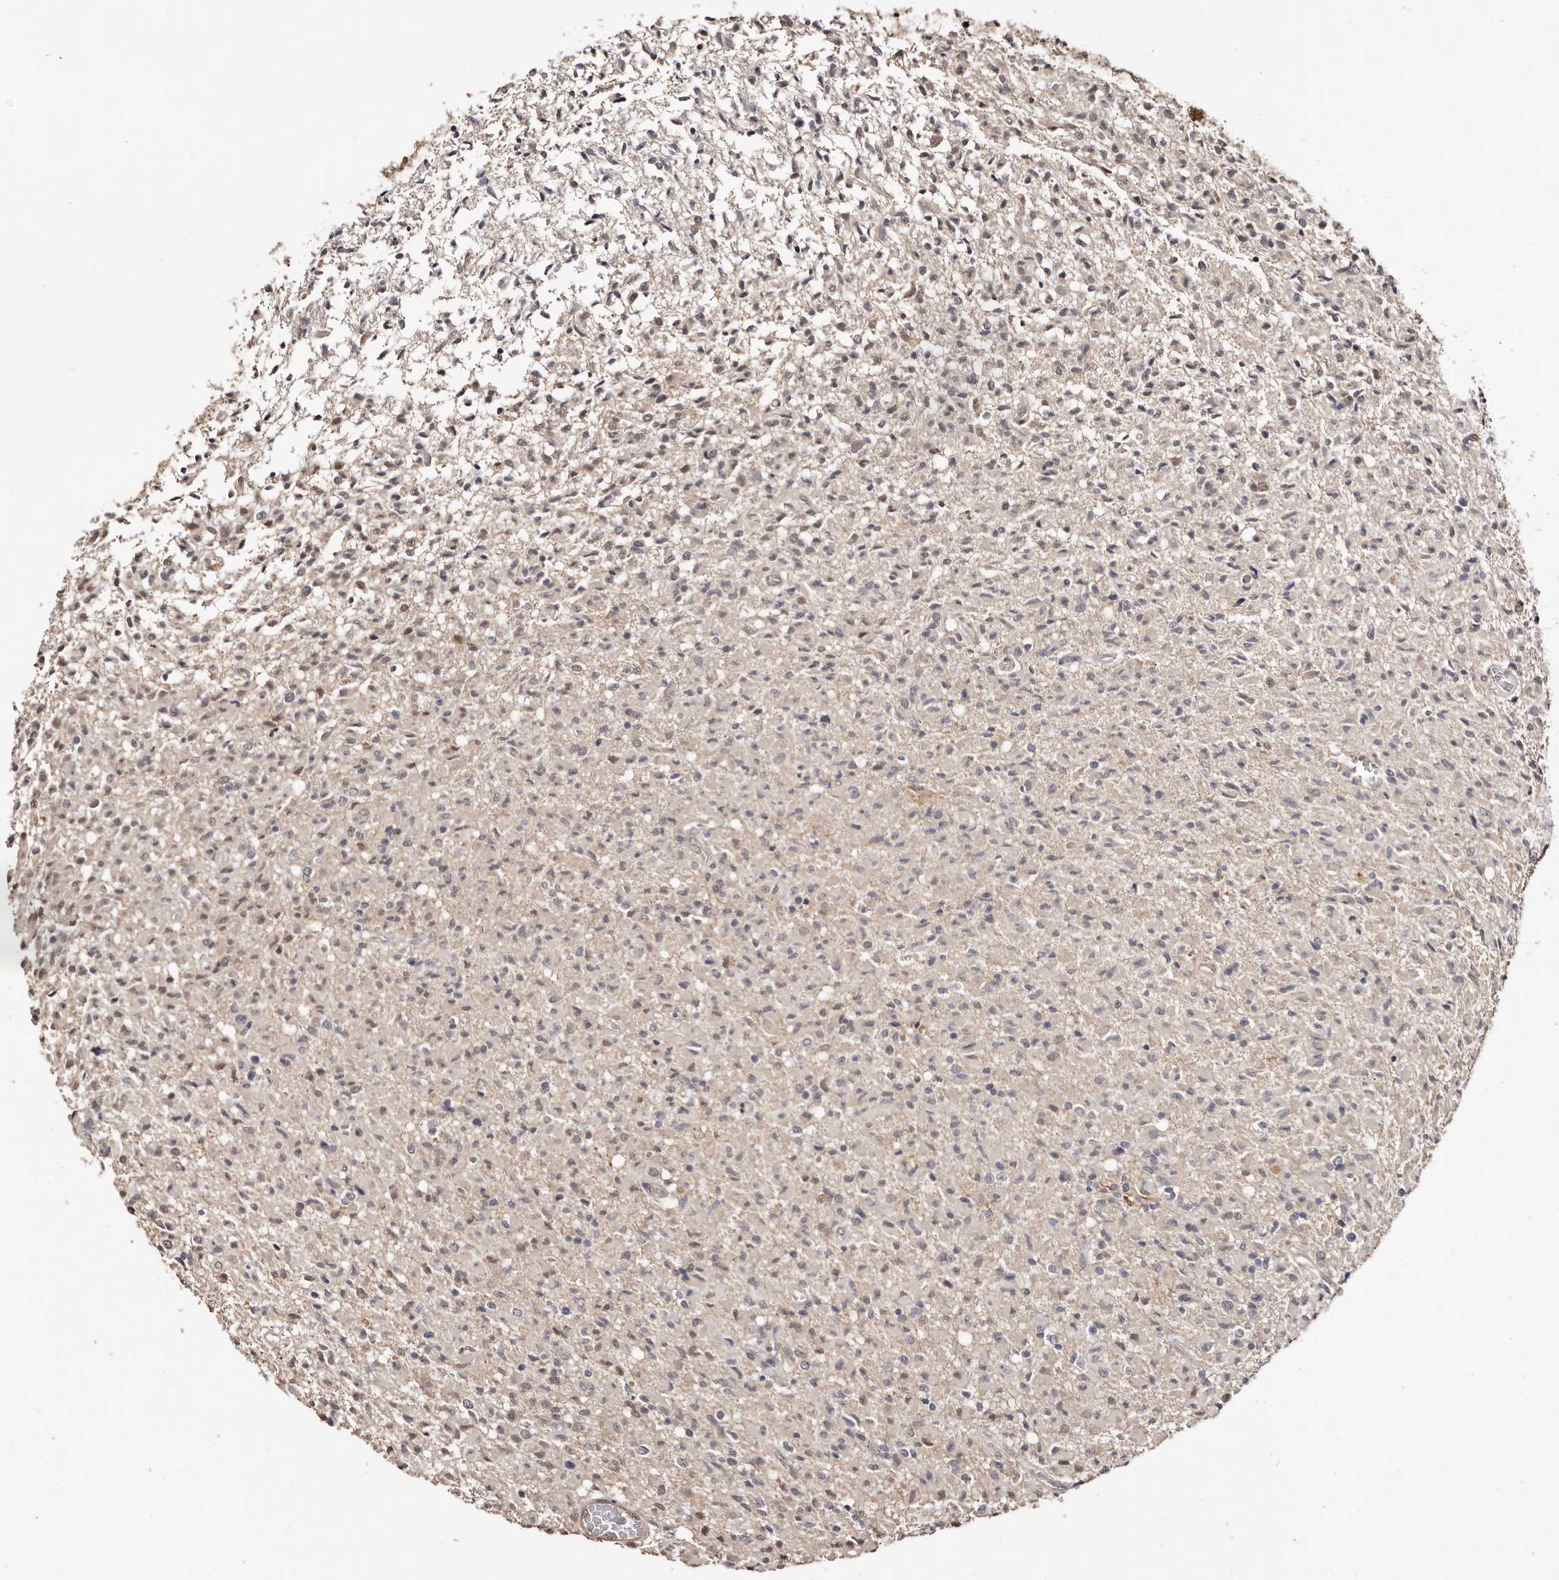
{"staining": {"intensity": "negative", "quantity": "none", "location": "none"}, "tissue": "glioma", "cell_type": "Tumor cells", "image_type": "cancer", "snomed": [{"axis": "morphology", "description": "Glioma, malignant, High grade"}, {"axis": "topography", "description": "Brain"}], "caption": "This is a photomicrograph of immunohistochemistry (IHC) staining of glioma, which shows no staining in tumor cells.", "gene": "TRIP13", "patient": {"sex": "female", "age": 57}}